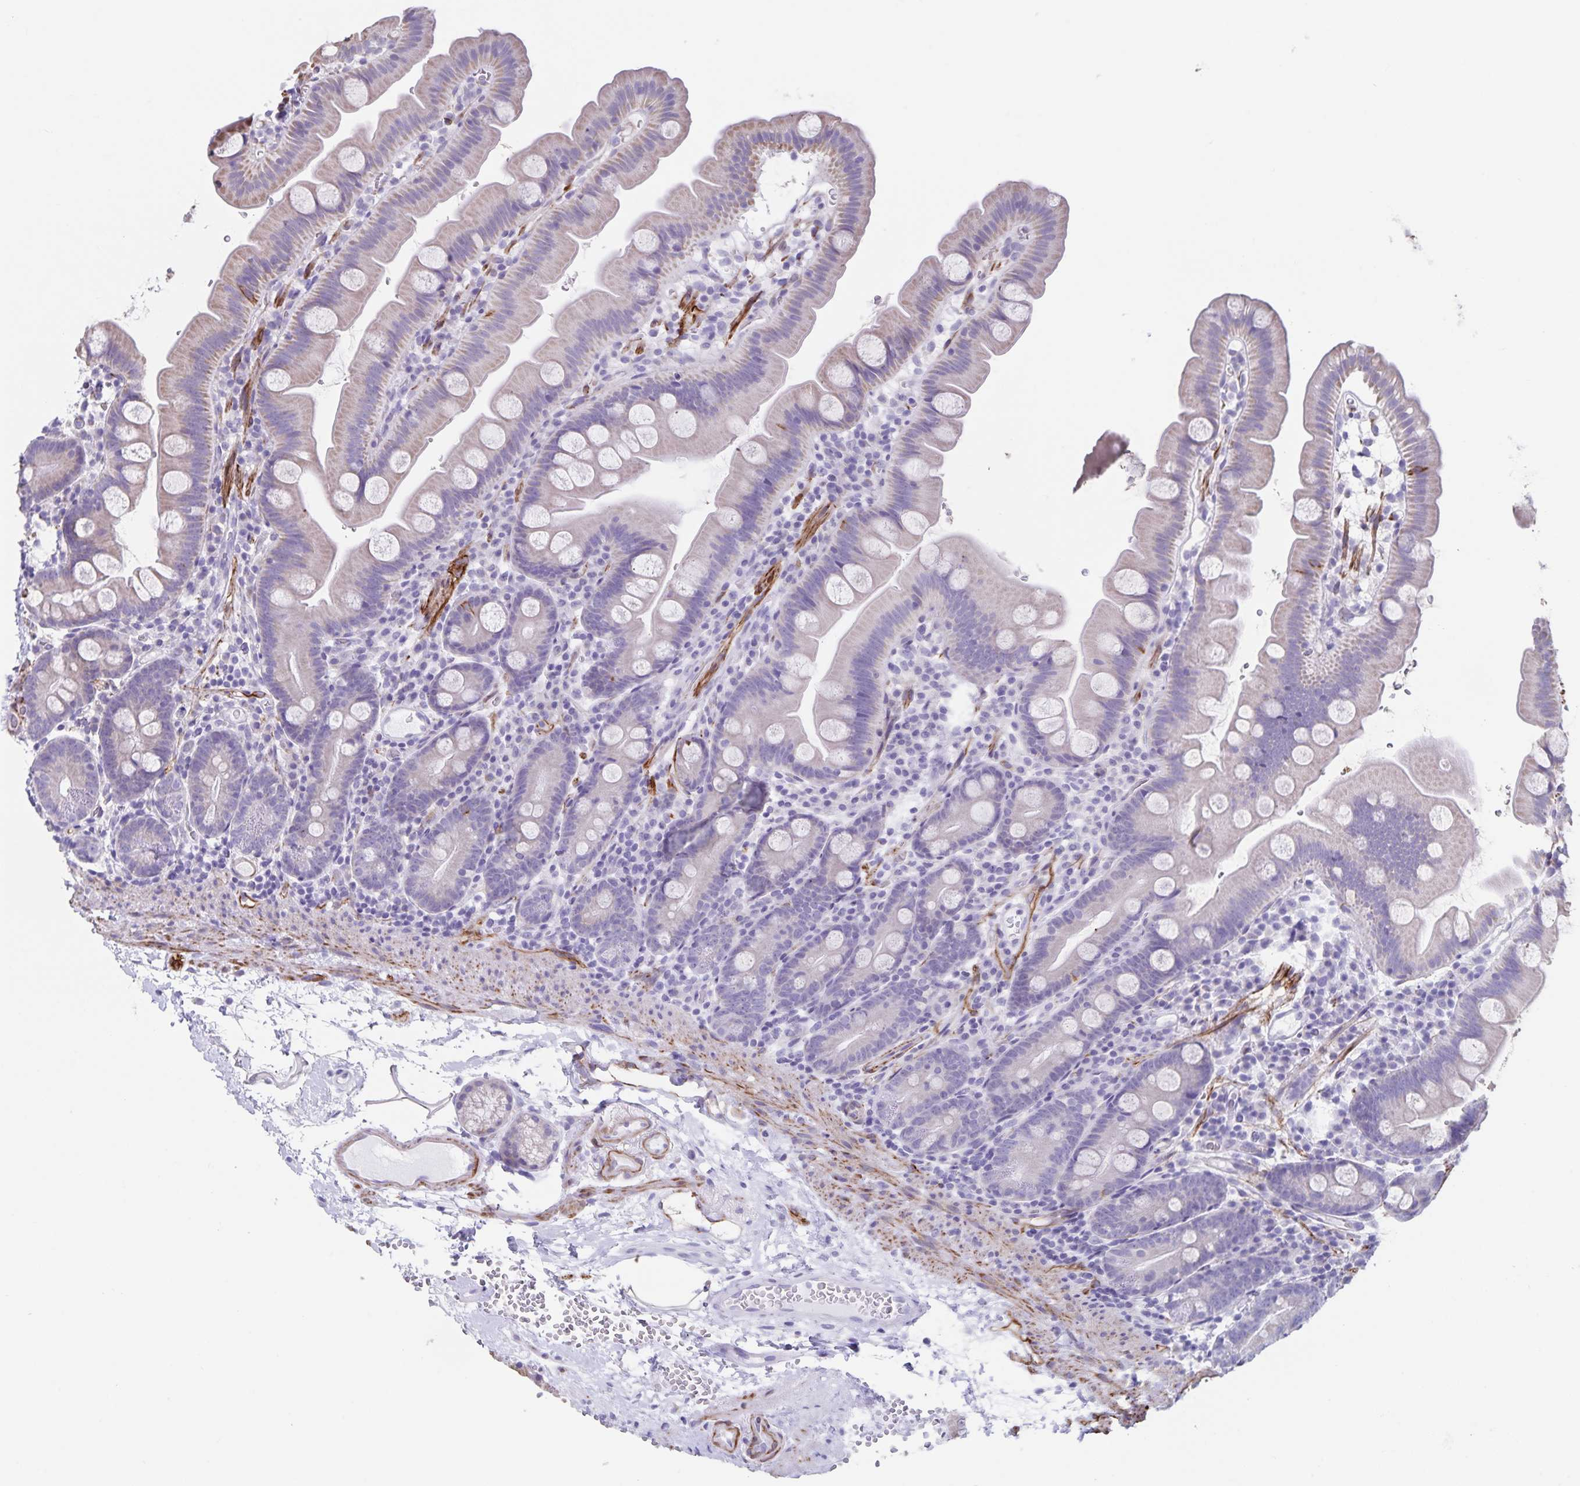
{"staining": {"intensity": "weak", "quantity": "<25%", "location": "cytoplasmic/membranous"}, "tissue": "small intestine", "cell_type": "Glandular cells", "image_type": "normal", "snomed": [{"axis": "morphology", "description": "Normal tissue, NOS"}, {"axis": "topography", "description": "Small intestine"}], "caption": "DAB immunohistochemical staining of unremarkable human small intestine demonstrates no significant staining in glandular cells.", "gene": "SYNM", "patient": {"sex": "female", "age": 68}}